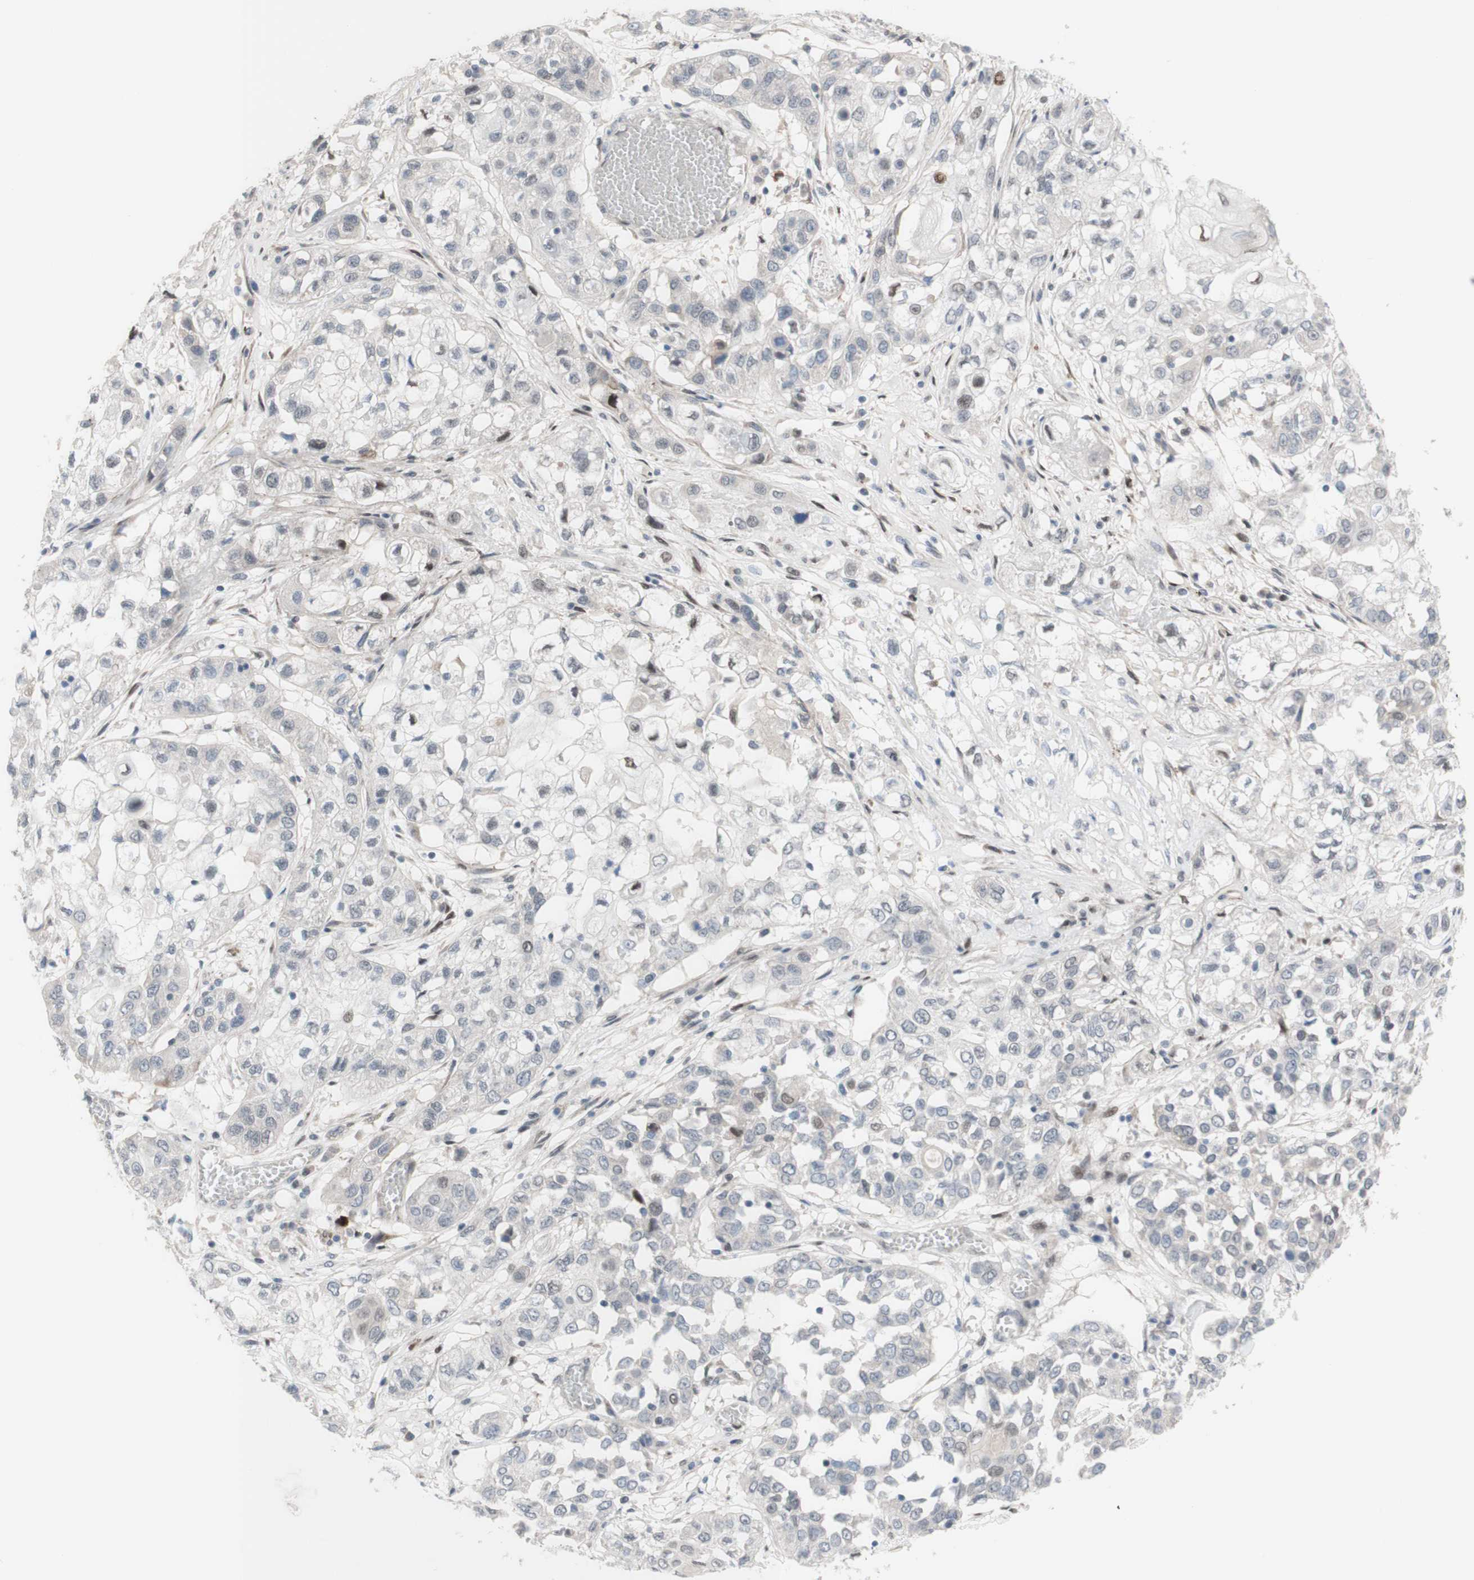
{"staining": {"intensity": "negative", "quantity": "none", "location": "none"}, "tissue": "lung cancer", "cell_type": "Tumor cells", "image_type": "cancer", "snomed": [{"axis": "morphology", "description": "Squamous cell carcinoma, NOS"}, {"axis": "topography", "description": "Lung"}], "caption": "DAB (3,3'-diaminobenzidine) immunohistochemical staining of human lung cancer shows no significant staining in tumor cells.", "gene": "PHTF2", "patient": {"sex": "male", "age": 71}}